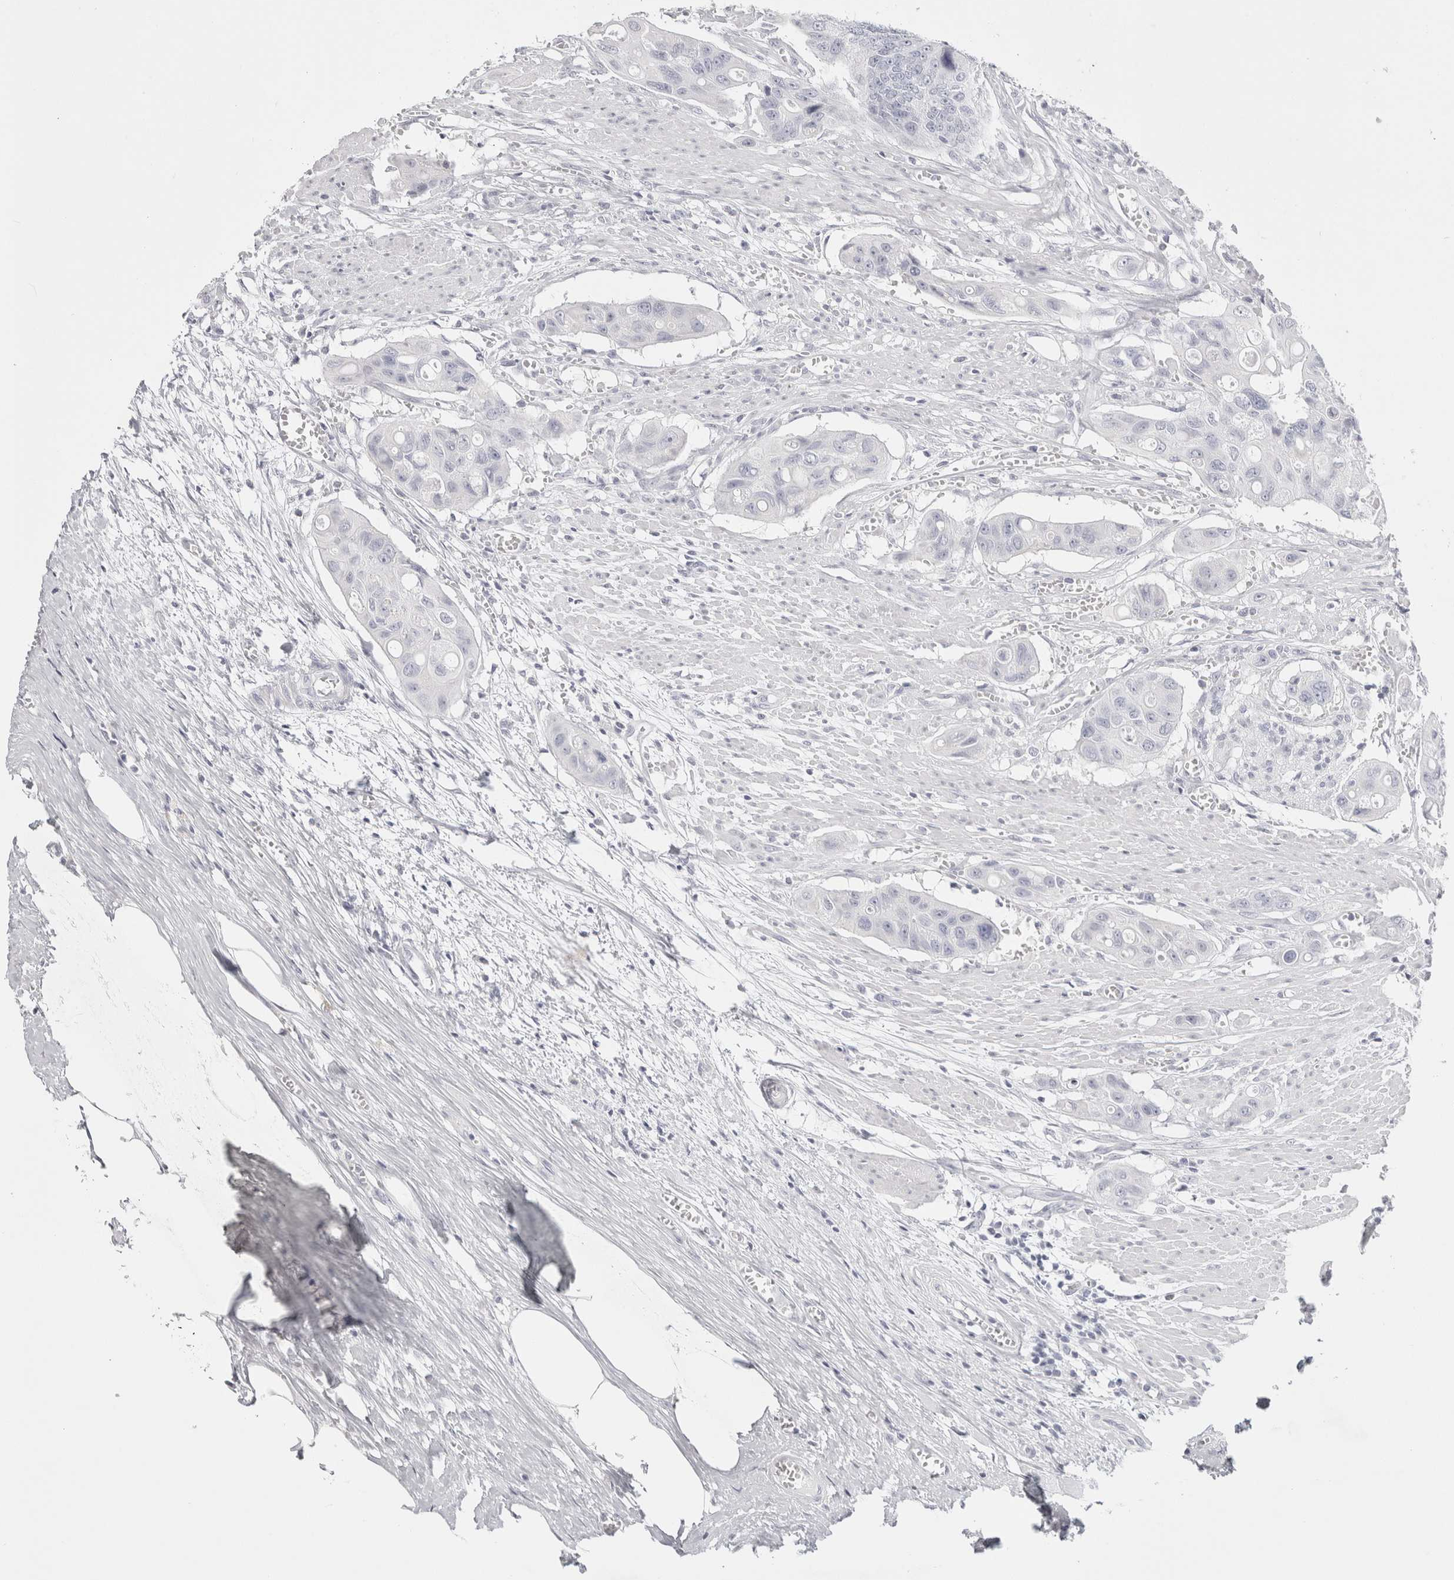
{"staining": {"intensity": "negative", "quantity": "none", "location": "none"}, "tissue": "colorectal cancer", "cell_type": "Tumor cells", "image_type": "cancer", "snomed": [{"axis": "morphology", "description": "Adenocarcinoma, NOS"}, {"axis": "topography", "description": "Colon"}], "caption": "There is no significant expression in tumor cells of colorectal cancer.", "gene": "GARIN1A", "patient": {"sex": "female", "age": 57}}